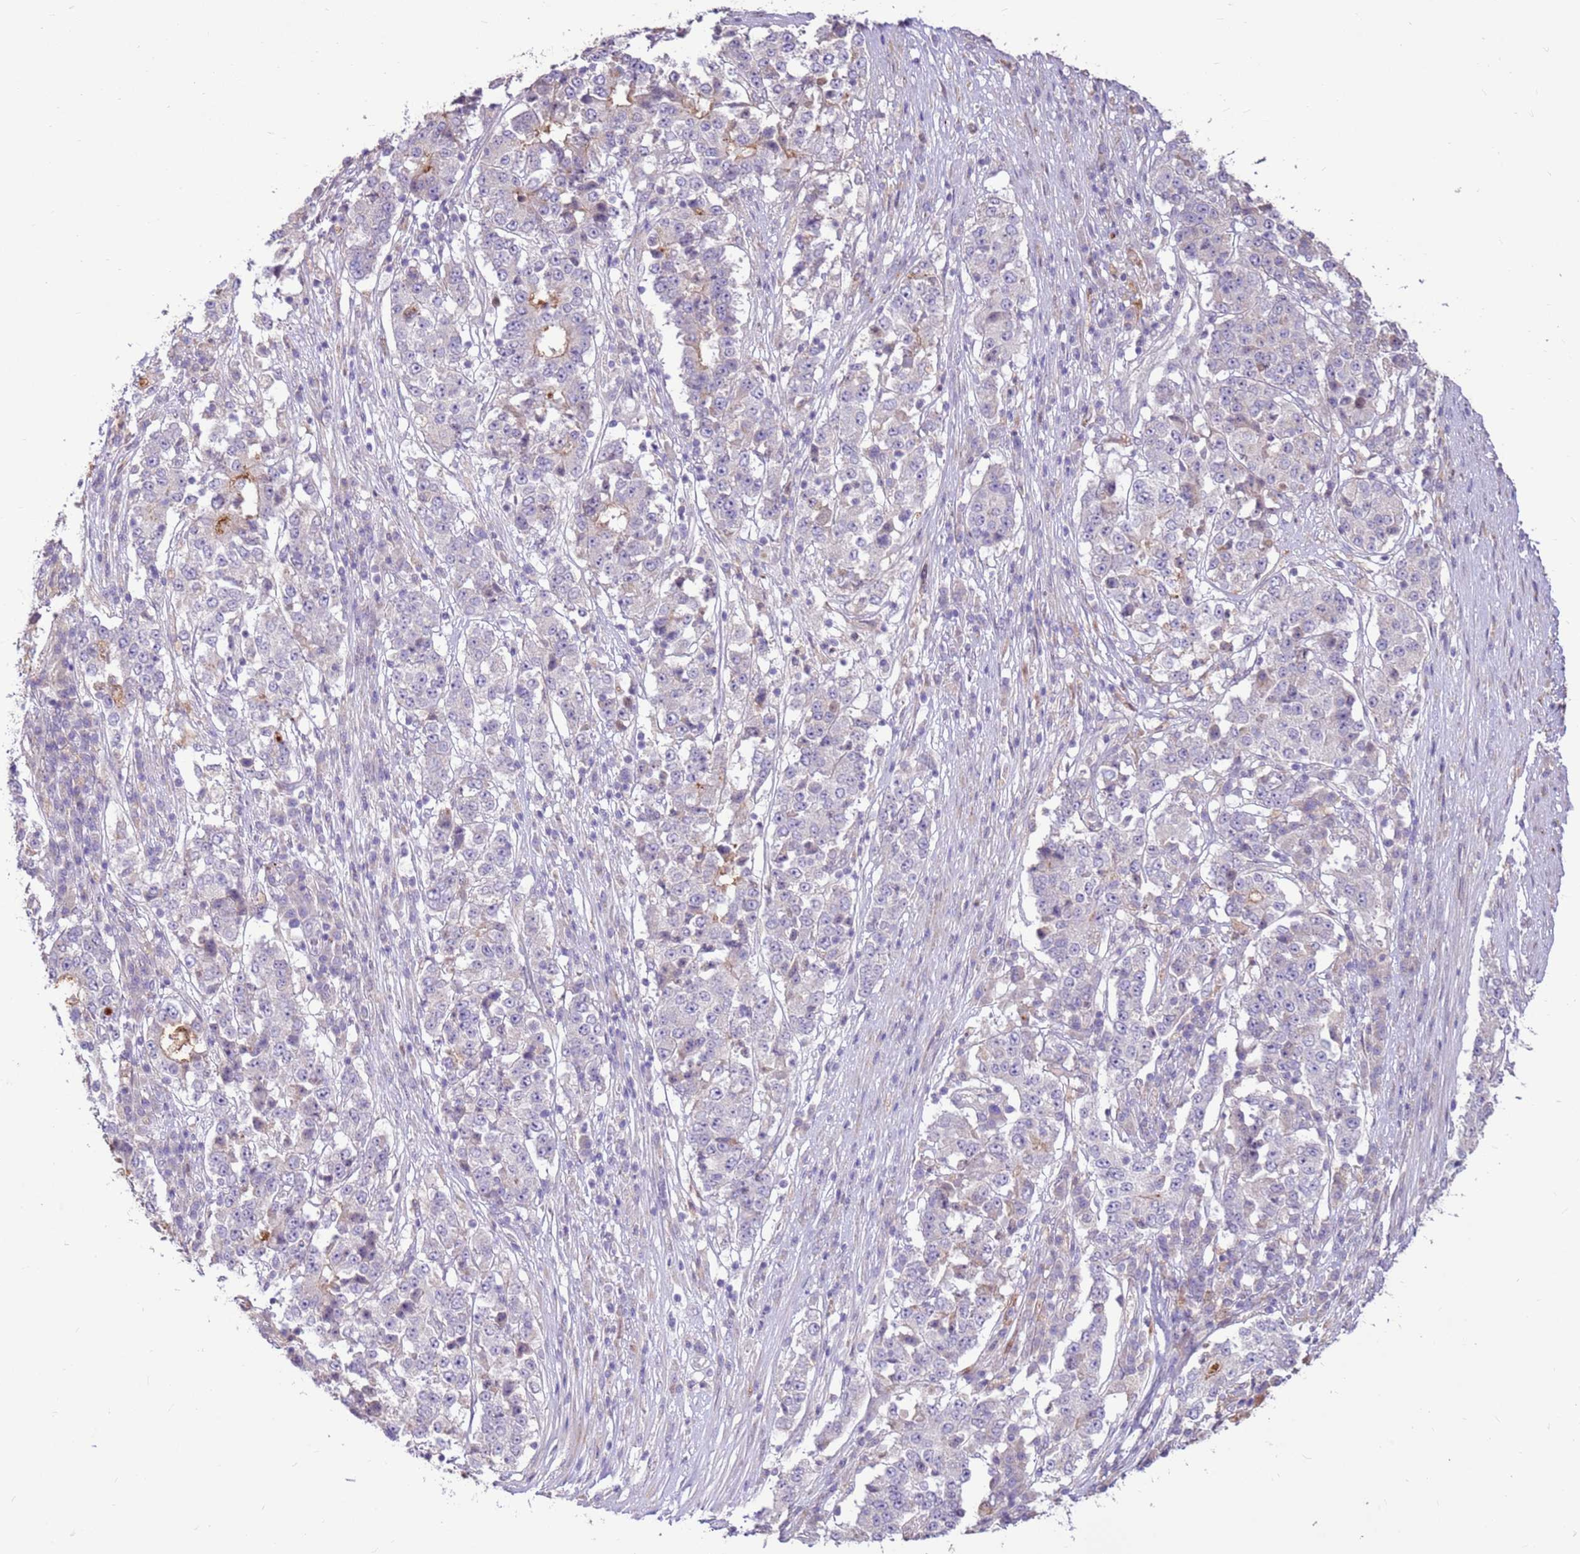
{"staining": {"intensity": "negative", "quantity": "none", "location": "none"}, "tissue": "stomach cancer", "cell_type": "Tumor cells", "image_type": "cancer", "snomed": [{"axis": "morphology", "description": "Adenocarcinoma, NOS"}, {"axis": "topography", "description": "Stomach"}], "caption": "Tumor cells are negative for brown protein staining in adenocarcinoma (stomach).", "gene": "LGI4", "patient": {"sex": "male", "age": 59}}